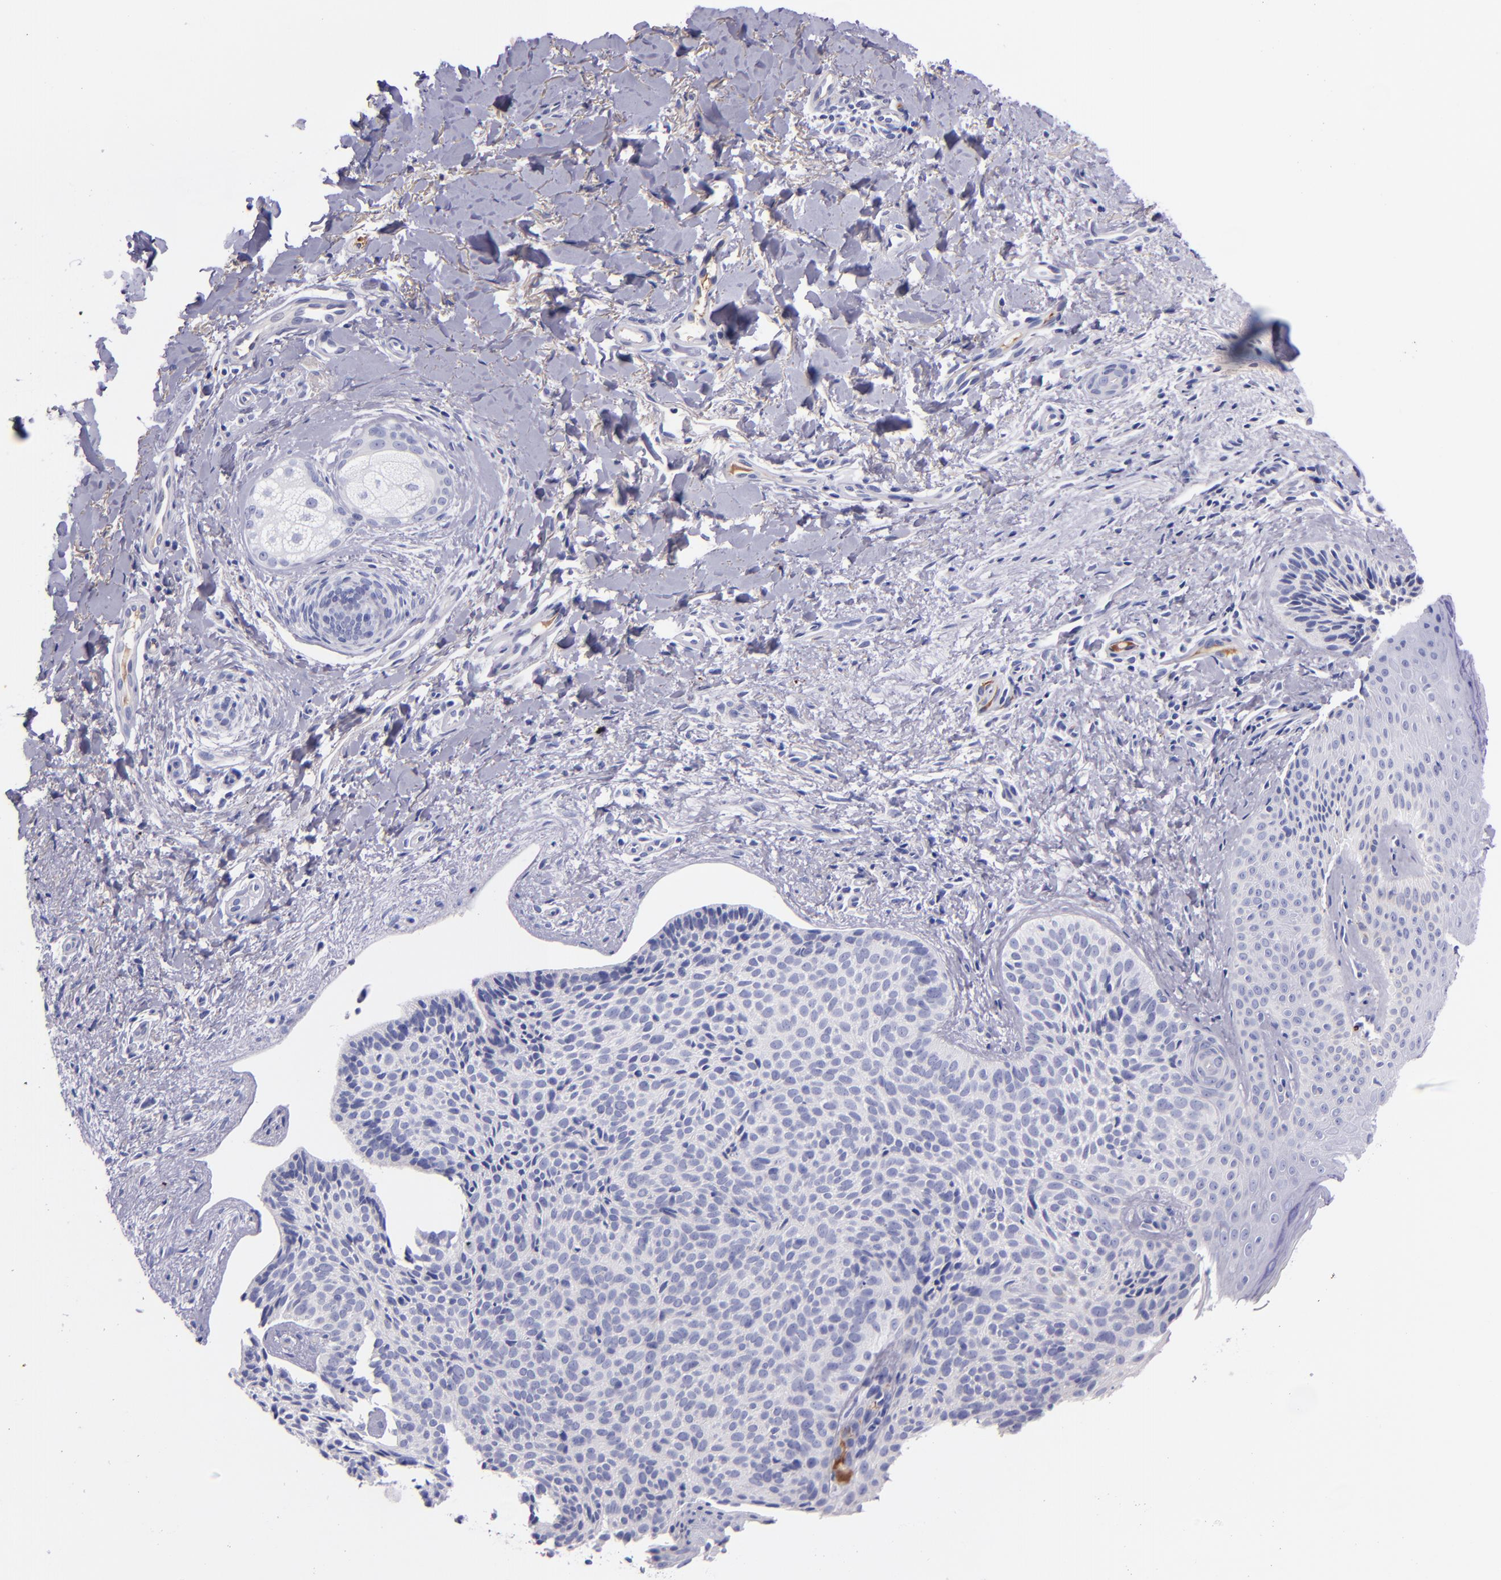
{"staining": {"intensity": "negative", "quantity": "none", "location": "none"}, "tissue": "skin cancer", "cell_type": "Tumor cells", "image_type": "cancer", "snomed": [{"axis": "morphology", "description": "Basal cell carcinoma"}, {"axis": "topography", "description": "Skin"}], "caption": "Immunohistochemistry histopathology image of neoplastic tissue: human skin basal cell carcinoma stained with DAB shows no significant protein staining in tumor cells. Brightfield microscopy of immunohistochemistry stained with DAB (3,3'-diaminobenzidine) (brown) and hematoxylin (blue), captured at high magnification.", "gene": "KNG1", "patient": {"sex": "female", "age": 78}}